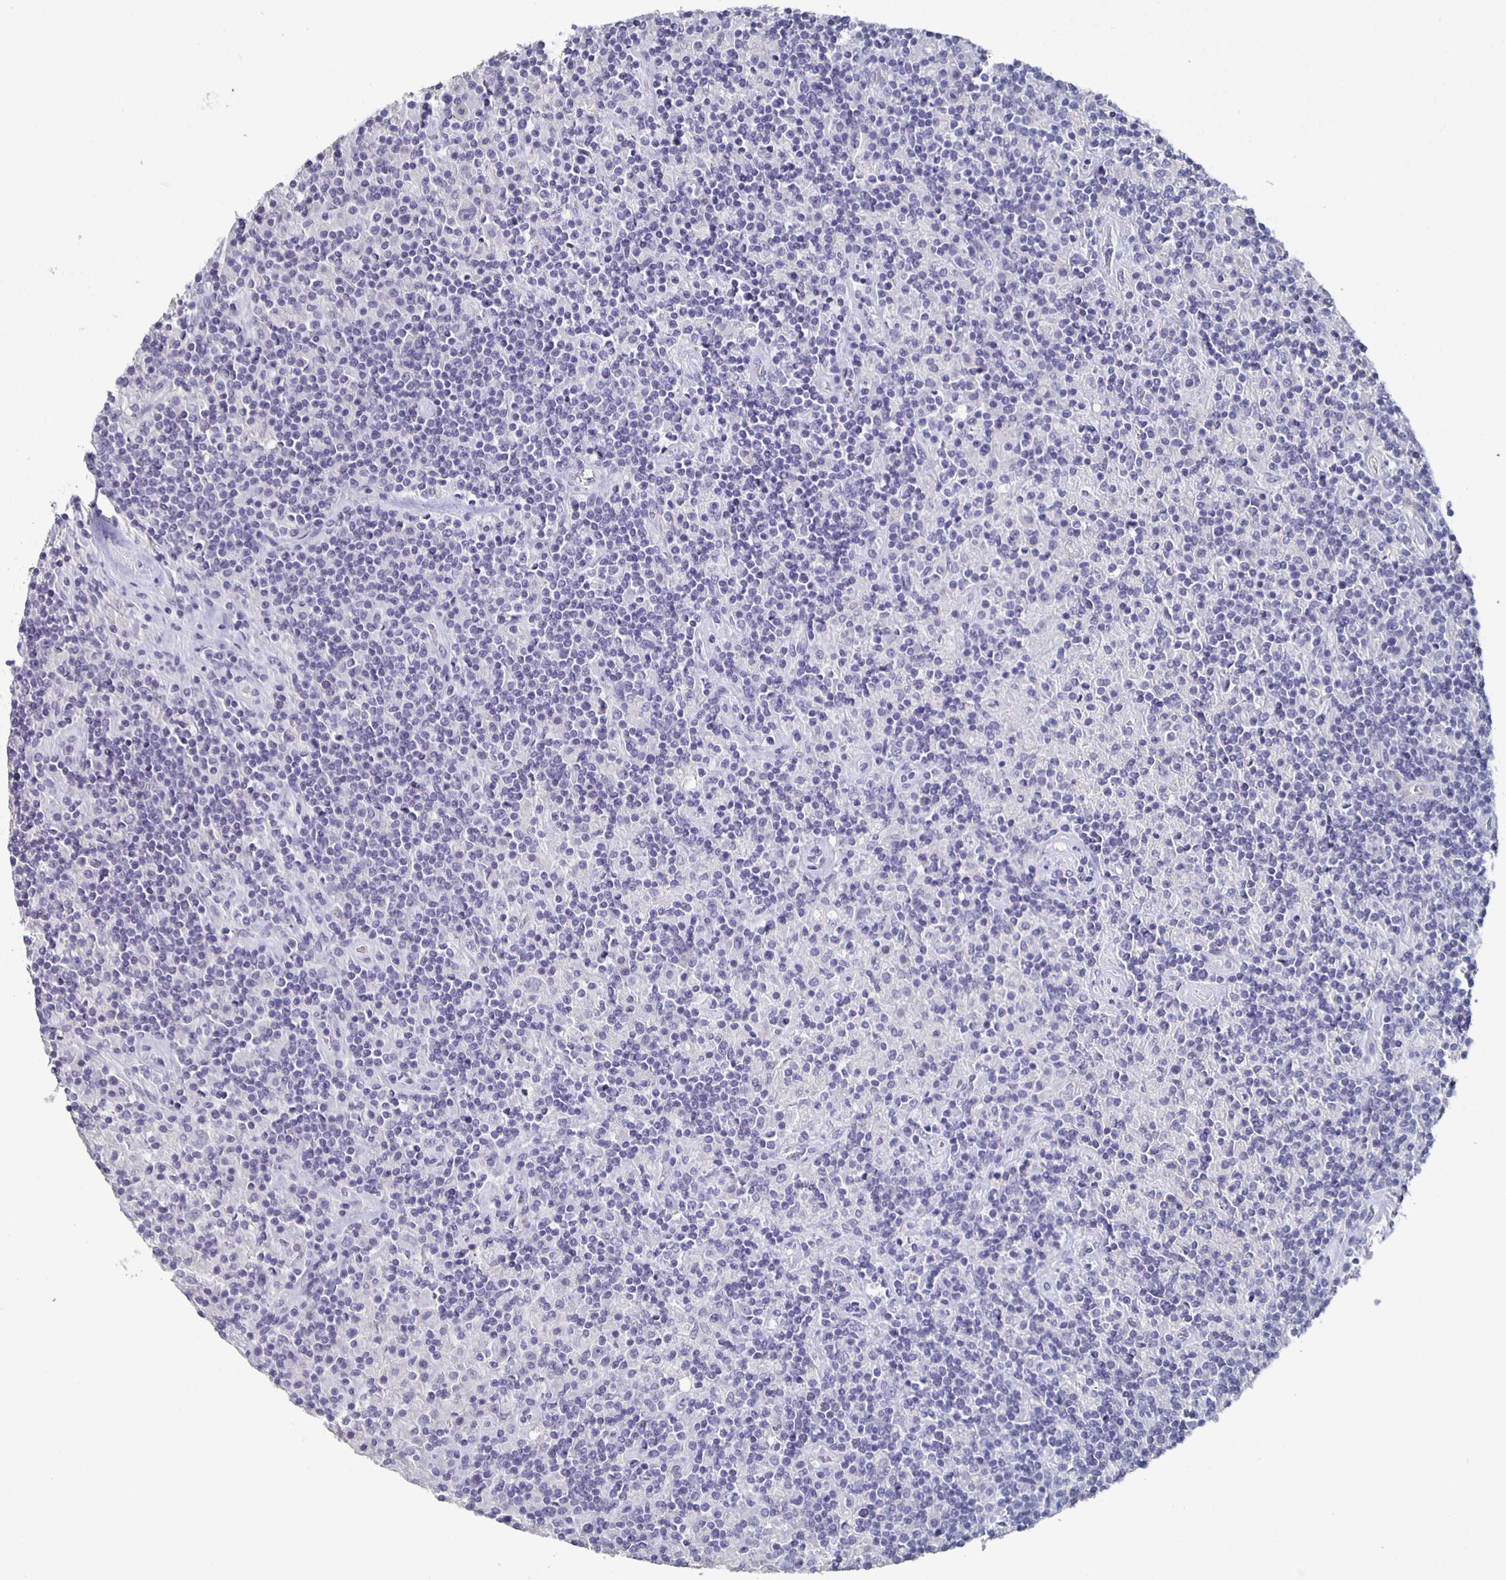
{"staining": {"intensity": "negative", "quantity": "none", "location": "none"}, "tissue": "lymphoma", "cell_type": "Tumor cells", "image_type": "cancer", "snomed": [{"axis": "morphology", "description": "Hodgkin's disease, NOS"}, {"axis": "topography", "description": "Lymph node"}], "caption": "Tumor cells are negative for brown protein staining in lymphoma.", "gene": "CACNA2D2", "patient": {"sex": "male", "age": 70}}